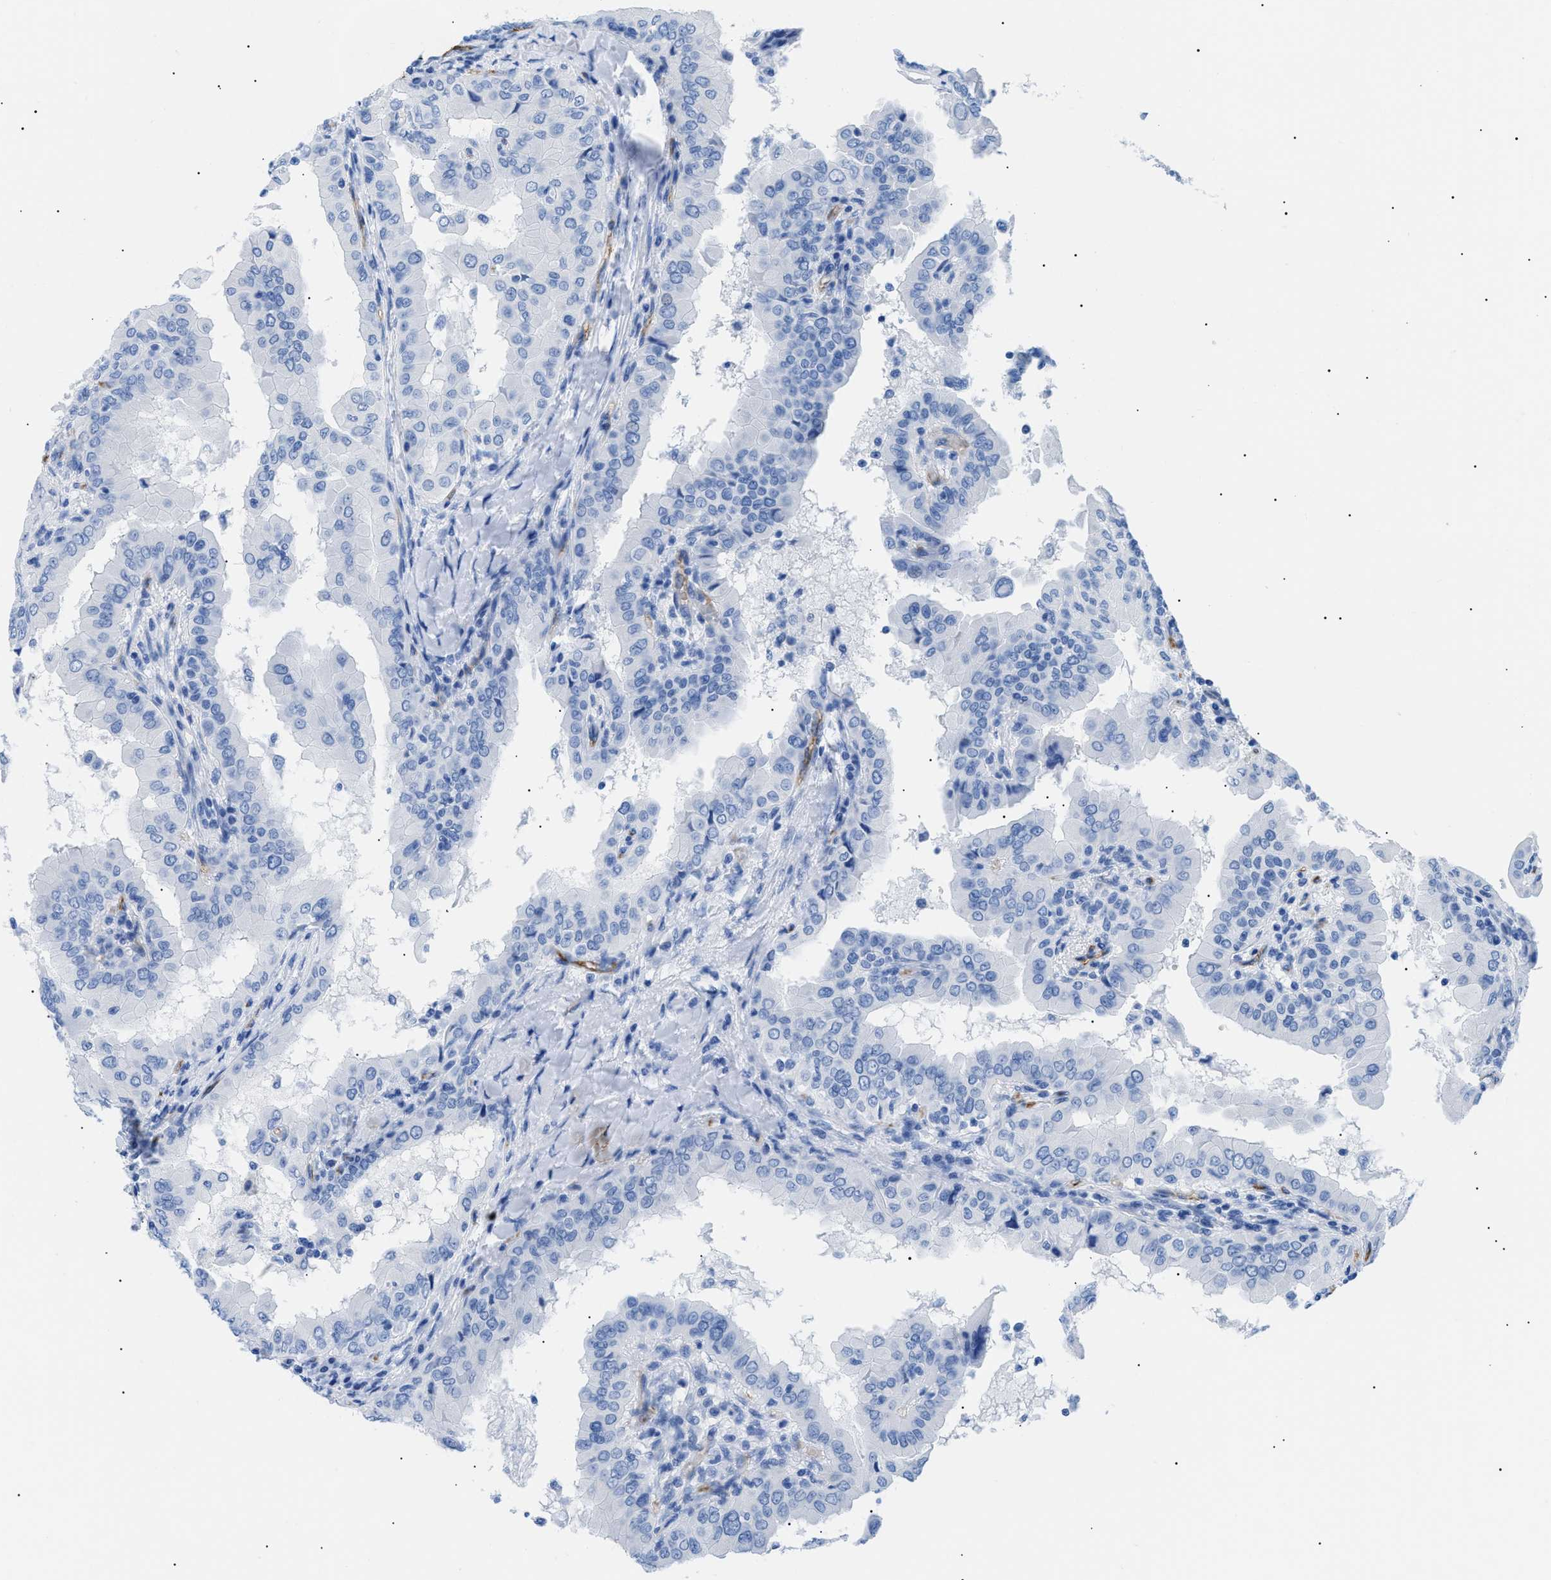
{"staining": {"intensity": "negative", "quantity": "none", "location": "none"}, "tissue": "thyroid cancer", "cell_type": "Tumor cells", "image_type": "cancer", "snomed": [{"axis": "morphology", "description": "Papillary adenocarcinoma, NOS"}, {"axis": "topography", "description": "Thyroid gland"}], "caption": "A micrograph of thyroid papillary adenocarcinoma stained for a protein shows no brown staining in tumor cells.", "gene": "PODXL", "patient": {"sex": "male", "age": 33}}